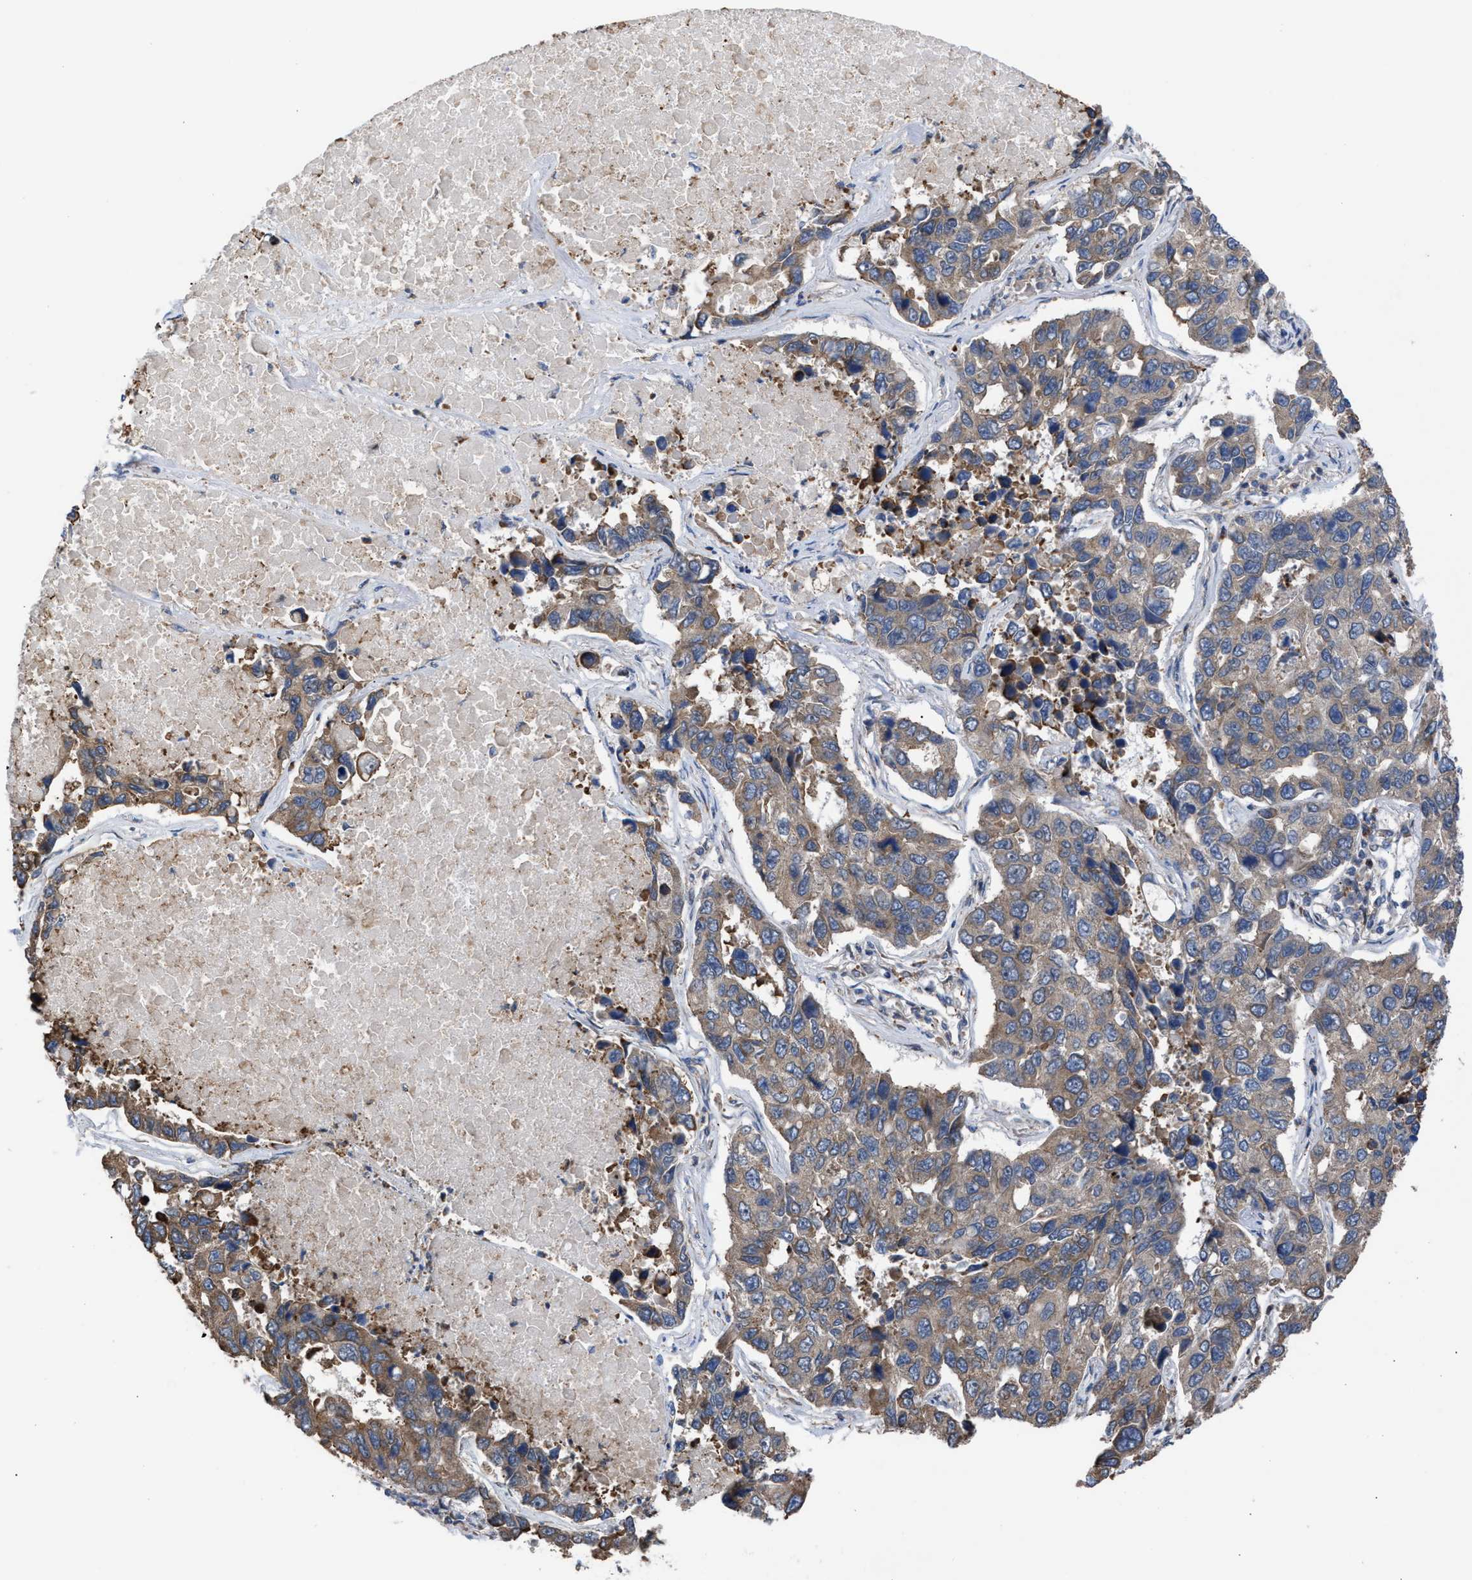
{"staining": {"intensity": "weak", "quantity": ">75%", "location": "cytoplasmic/membranous"}, "tissue": "lung cancer", "cell_type": "Tumor cells", "image_type": "cancer", "snomed": [{"axis": "morphology", "description": "Adenocarcinoma, NOS"}, {"axis": "topography", "description": "Lung"}], "caption": "The image demonstrates immunohistochemical staining of lung cancer (adenocarcinoma). There is weak cytoplasmic/membranous staining is present in approximately >75% of tumor cells.", "gene": "TP53BP2", "patient": {"sex": "male", "age": 64}}